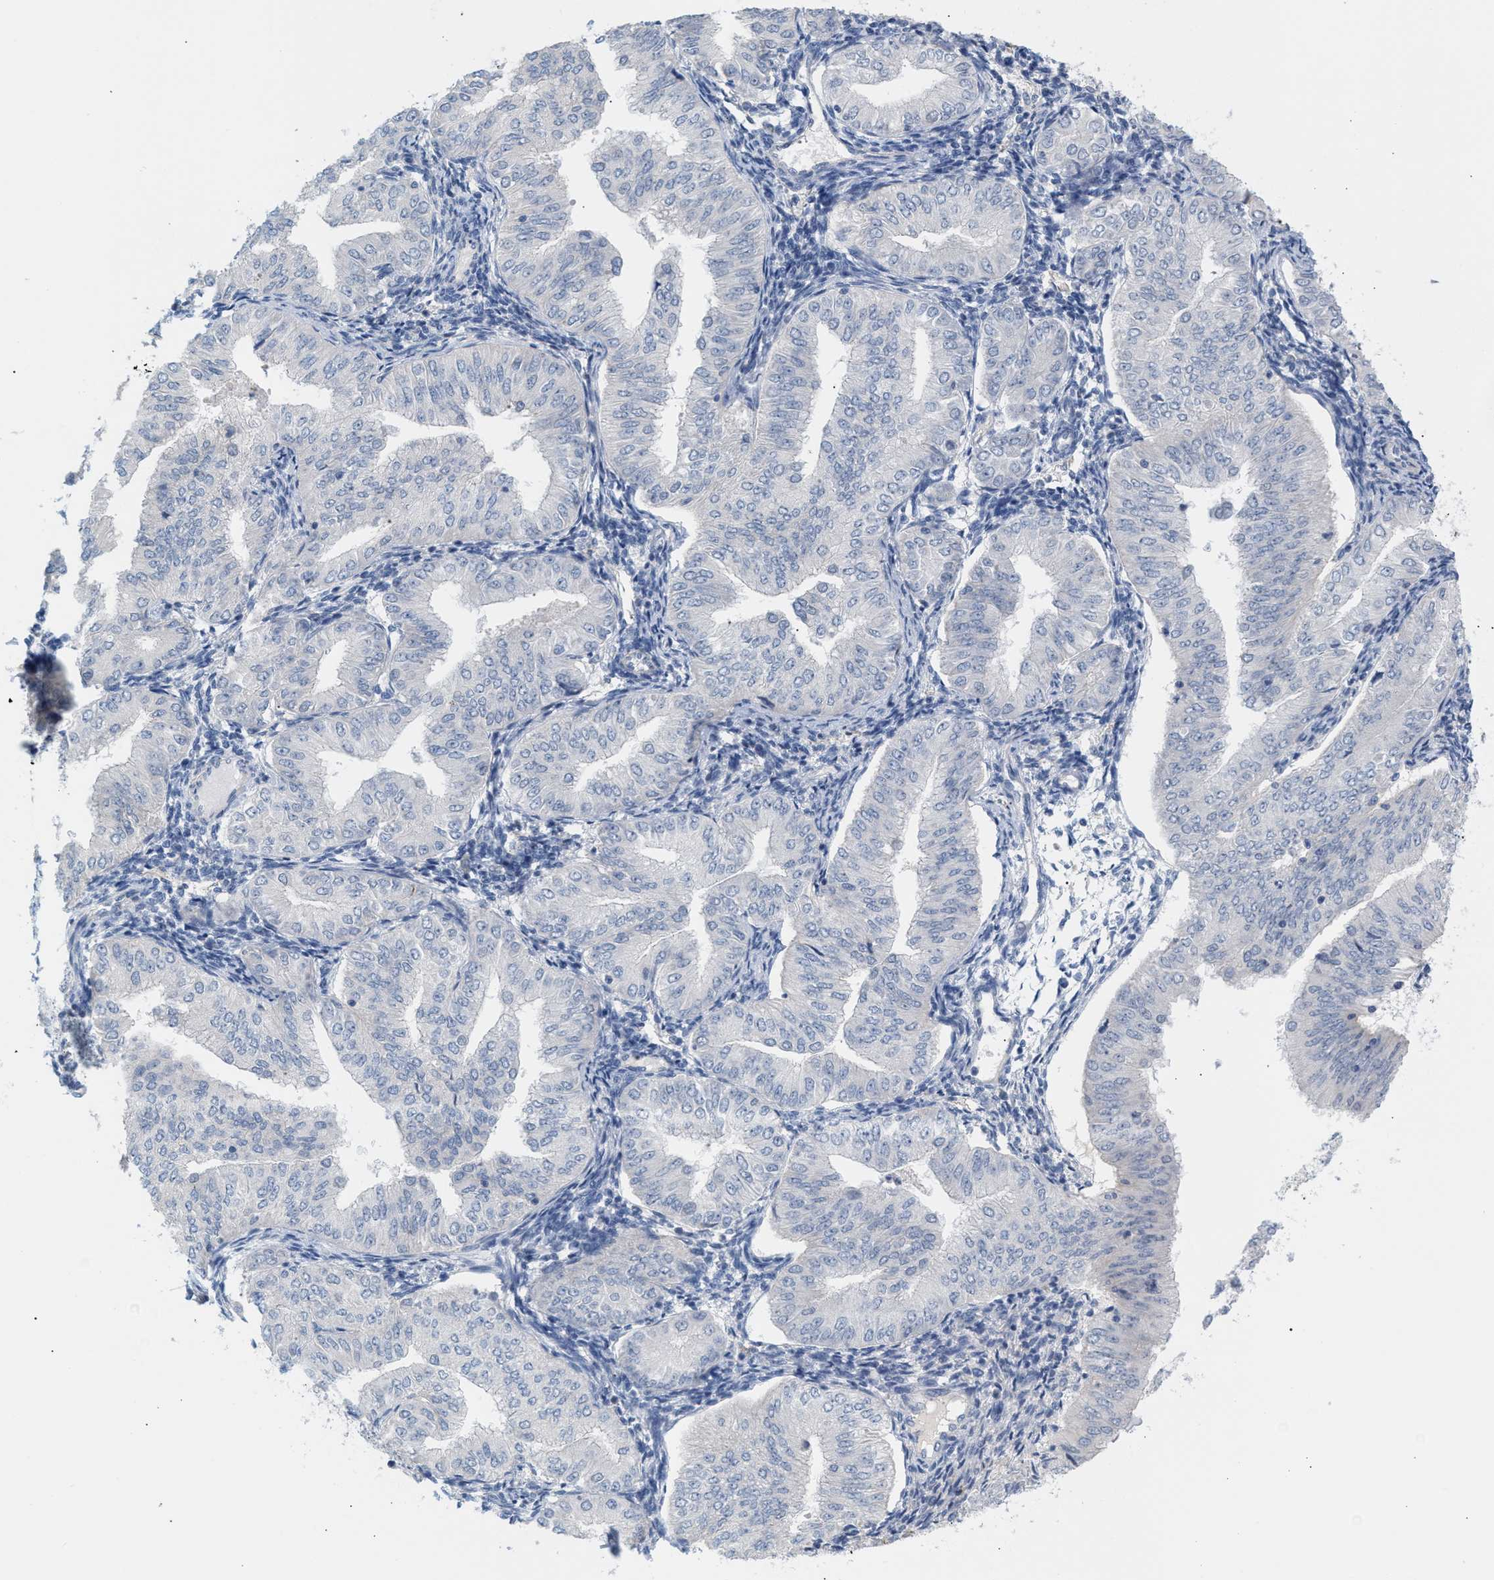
{"staining": {"intensity": "negative", "quantity": "none", "location": "none"}, "tissue": "endometrial cancer", "cell_type": "Tumor cells", "image_type": "cancer", "snomed": [{"axis": "morphology", "description": "Normal tissue, NOS"}, {"axis": "morphology", "description": "Adenocarcinoma, NOS"}, {"axis": "topography", "description": "Endometrium"}], "caption": "Tumor cells show no significant positivity in endometrial cancer (adenocarcinoma).", "gene": "LRCH1", "patient": {"sex": "female", "age": 53}}